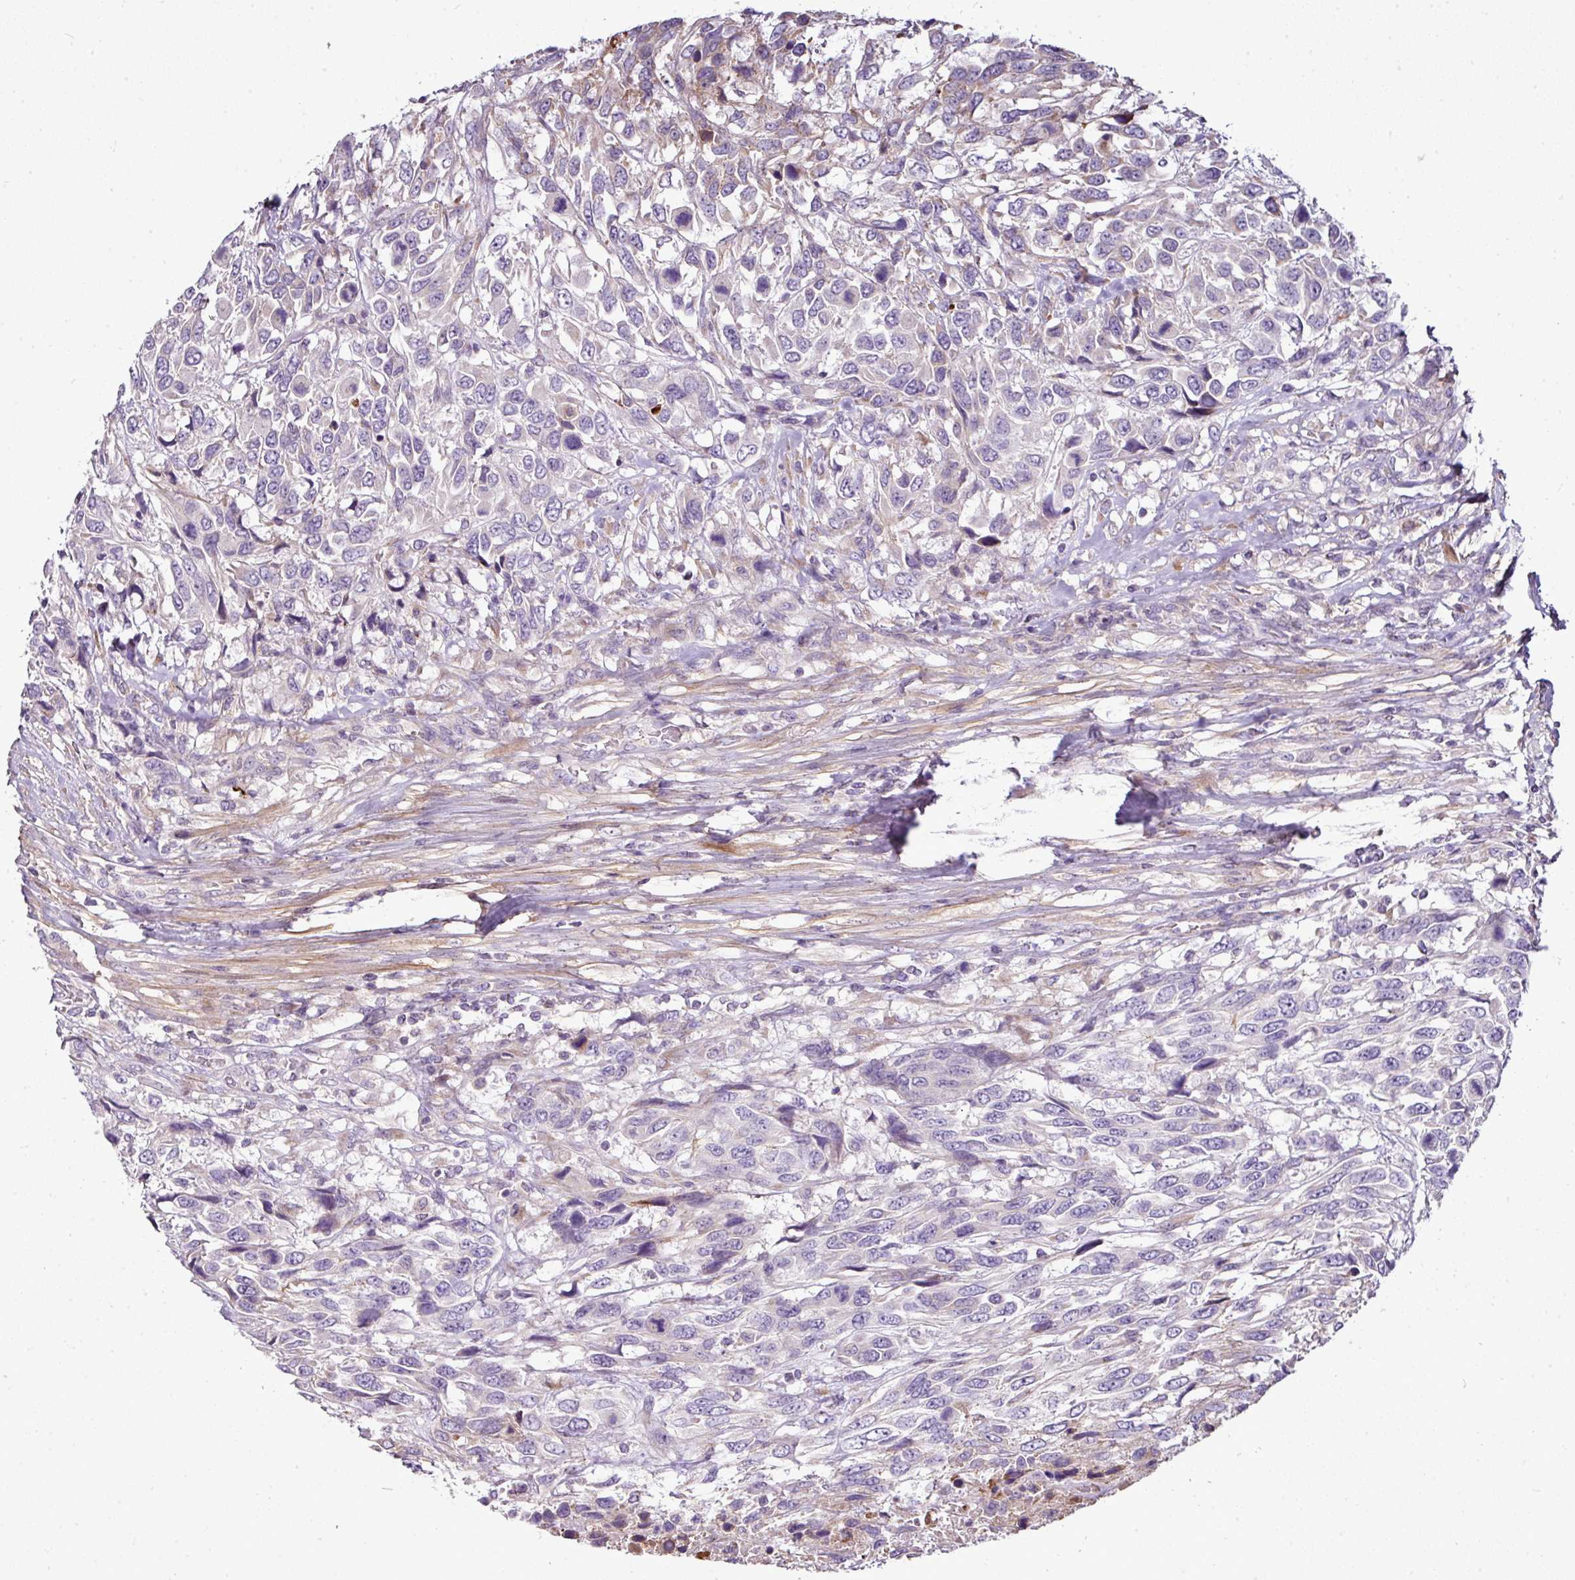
{"staining": {"intensity": "weak", "quantity": "<25%", "location": "cytoplasmic/membranous"}, "tissue": "urothelial cancer", "cell_type": "Tumor cells", "image_type": "cancer", "snomed": [{"axis": "morphology", "description": "Urothelial carcinoma, High grade"}, {"axis": "topography", "description": "Urinary bladder"}], "caption": "The immunohistochemistry (IHC) histopathology image has no significant positivity in tumor cells of high-grade urothelial carcinoma tissue.", "gene": "GAN", "patient": {"sex": "female", "age": 70}}